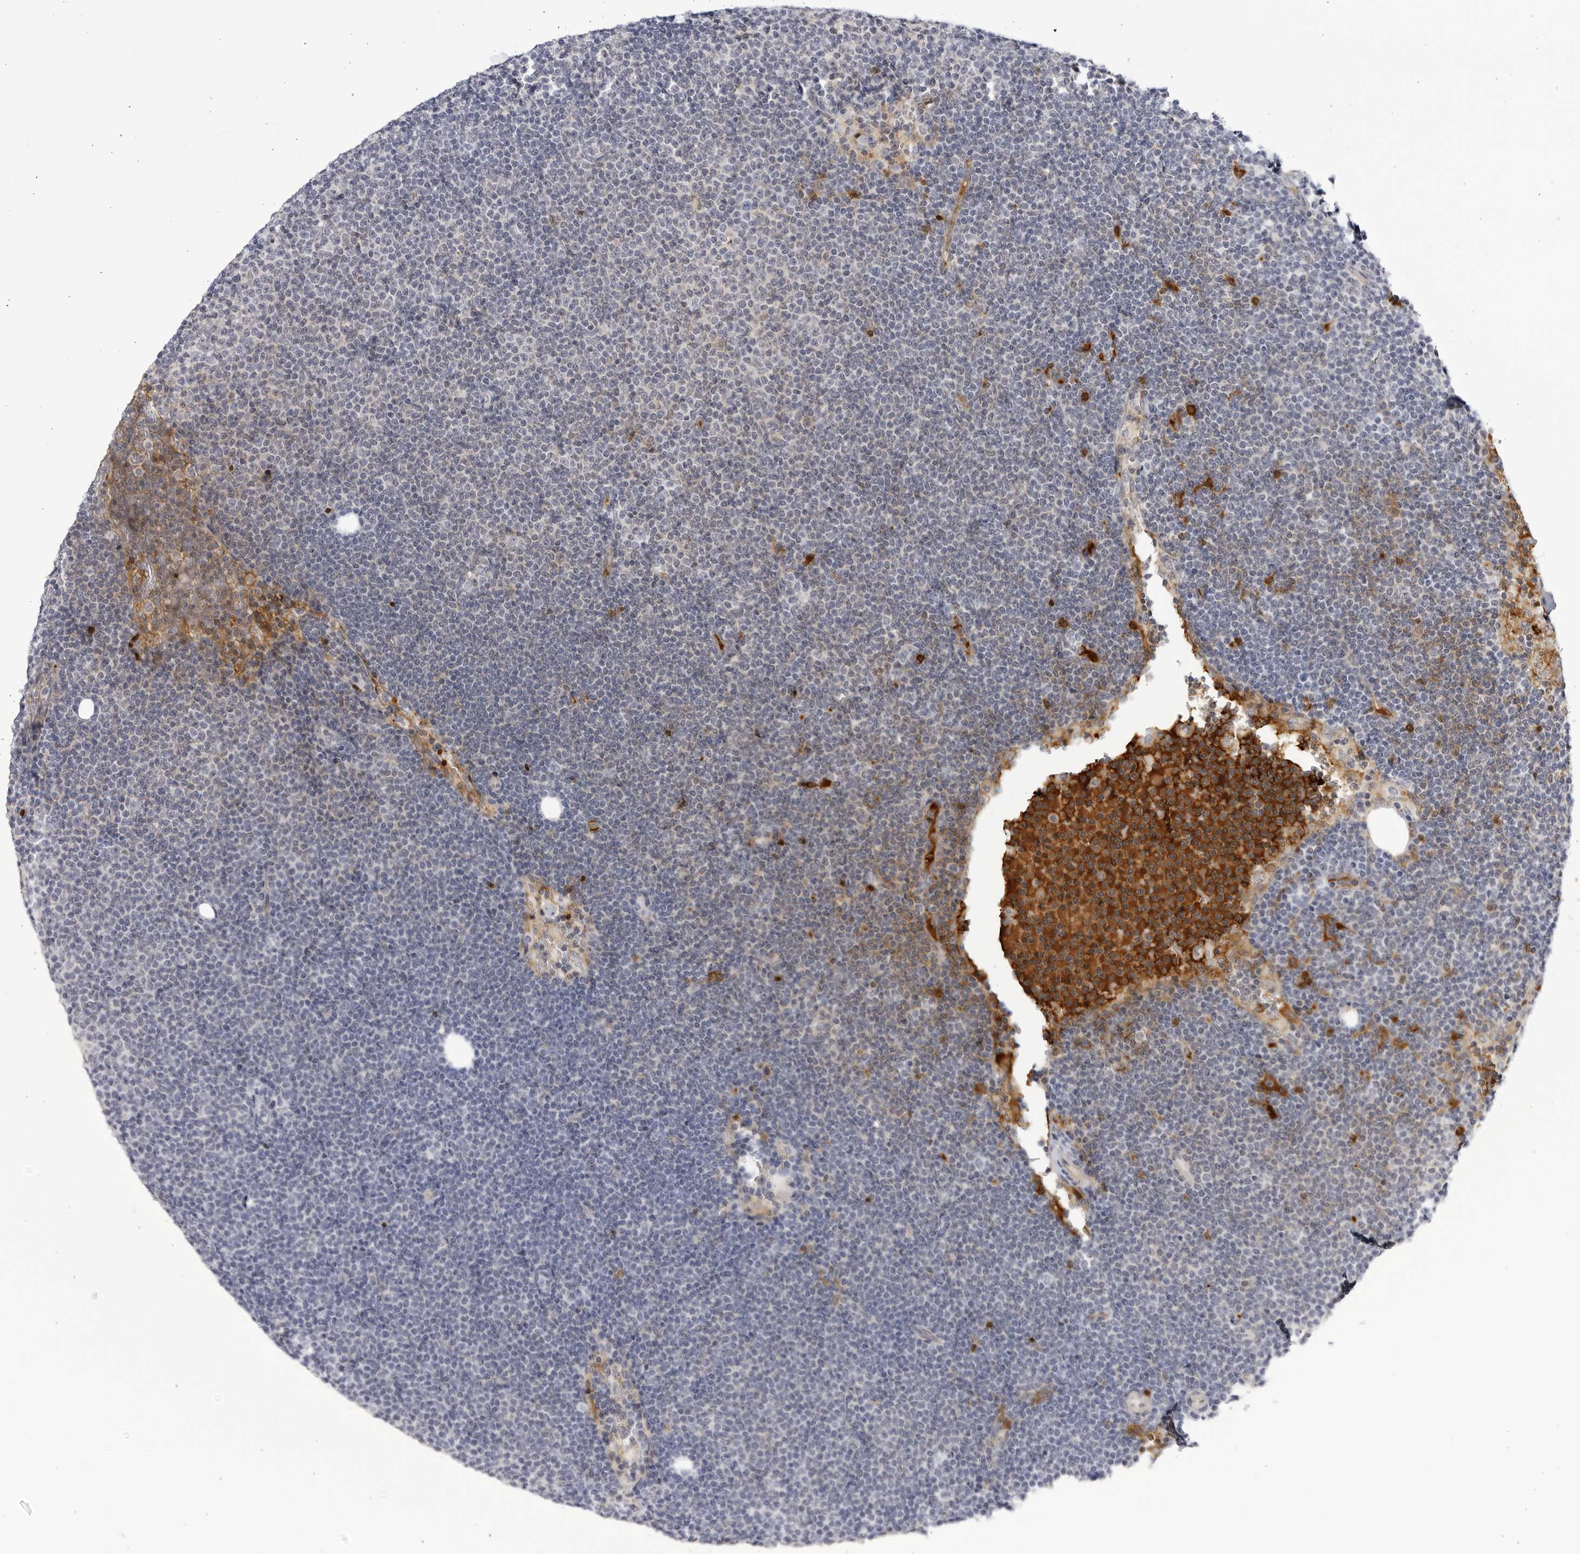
{"staining": {"intensity": "negative", "quantity": "none", "location": "none"}, "tissue": "lymphoma", "cell_type": "Tumor cells", "image_type": "cancer", "snomed": [{"axis": "morphology", "description": "Malignant lymphoma, non-Hodgkin's type, Low grade"}, {"axis": "topography", "description": "Lymph node"}], "caption": "This is an IHC micrograph of lymphoma. There is no positivity in tumor cells.", "gene": "CNBD1", "patient": {"sex": "female", "age": 53}}